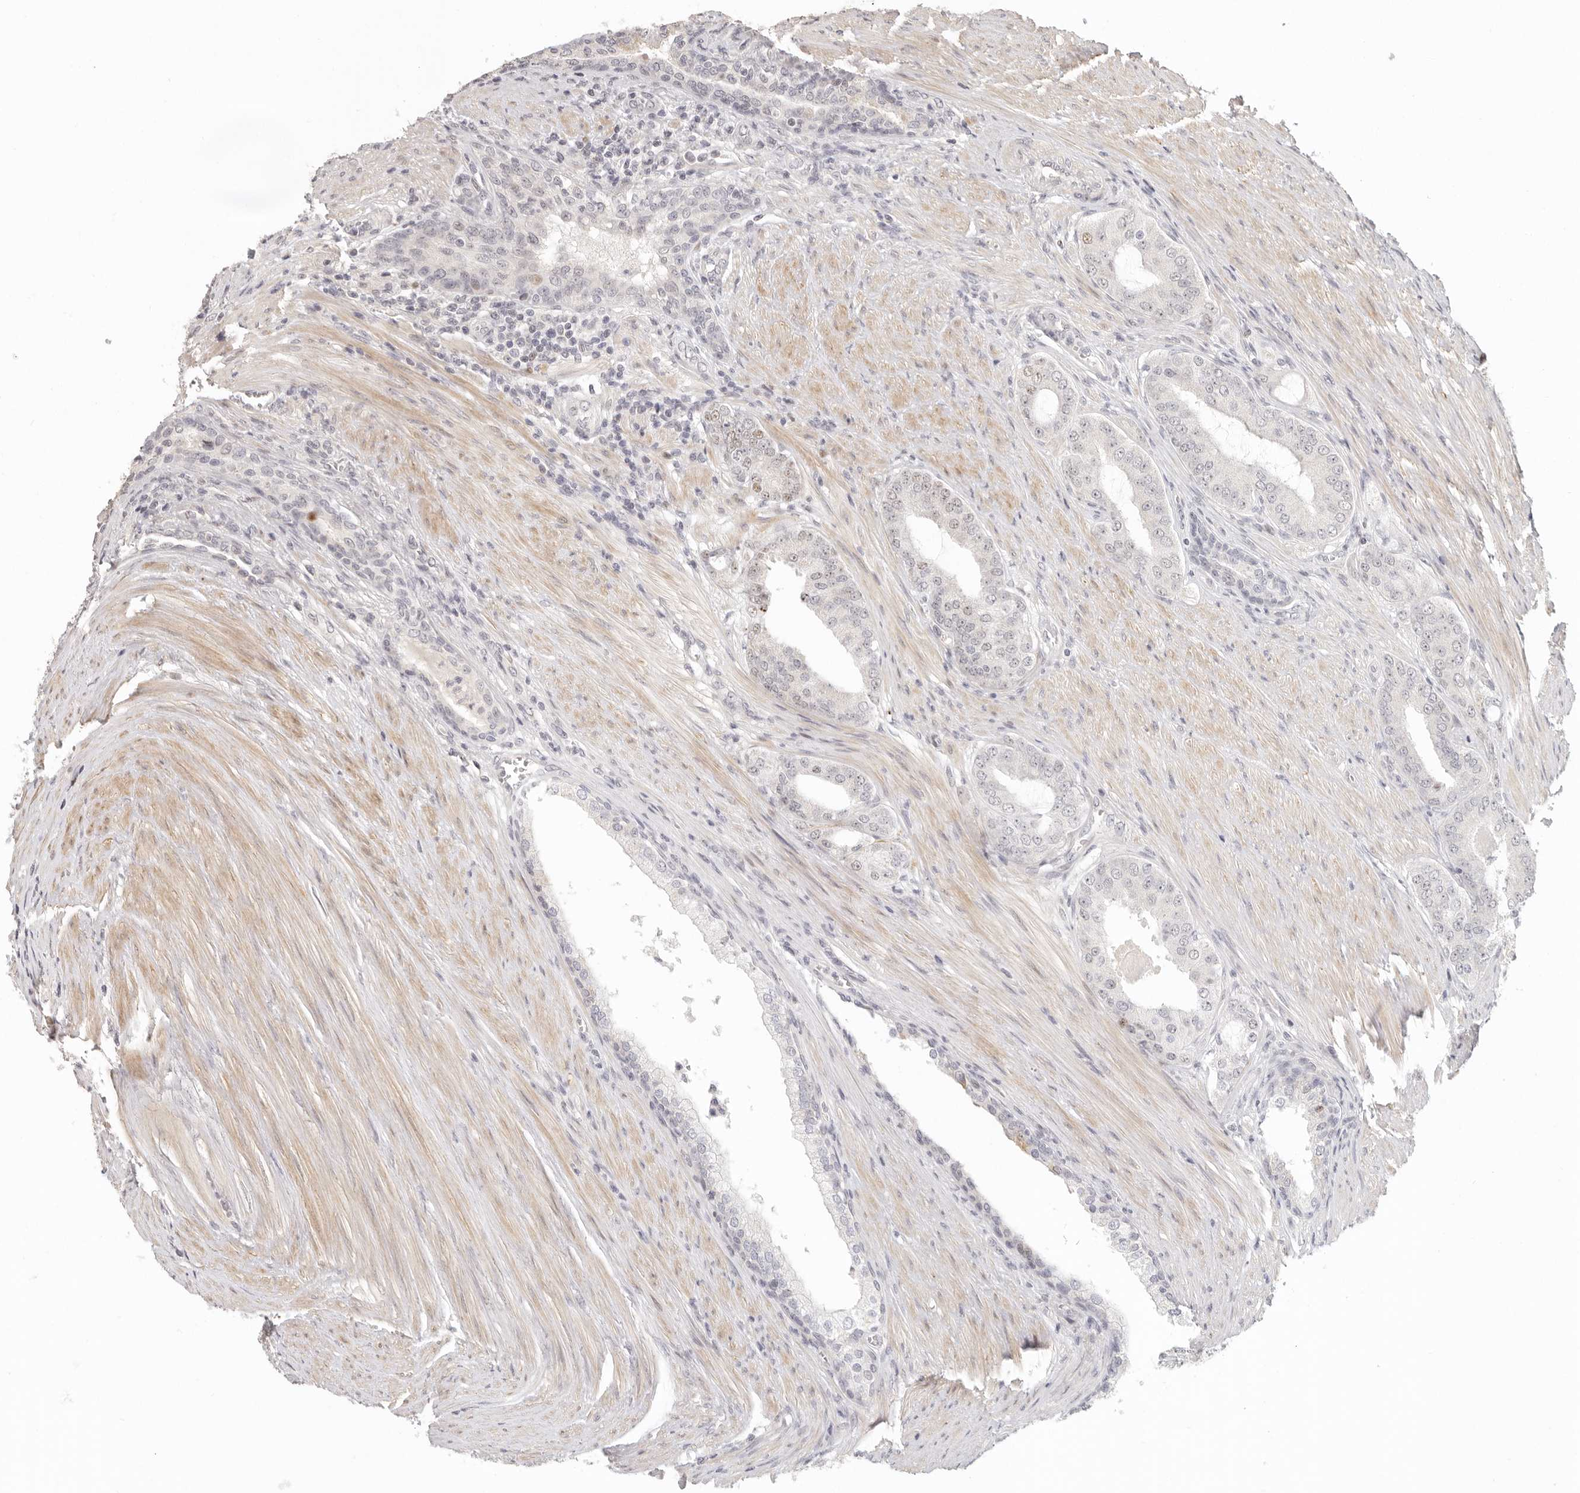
{"staining": {"intensity": "negative", "quantity": "none", "location": "none"}, "tissue": "prostate cancer", "cell_type": "Tumor cells", "image_type": "cancer", "snomed": [{"axis": "morphology", "description": "Adenocarcinoma, High grade"}, {"axis": "topography", "description": "Prostate"}], "caption": "There is no significant positivity in tumor cells of high-grade adenocarcinoma (prostate).", "gene": "GPBP1L1", "patient": {"sex": "male", "age": 60}}